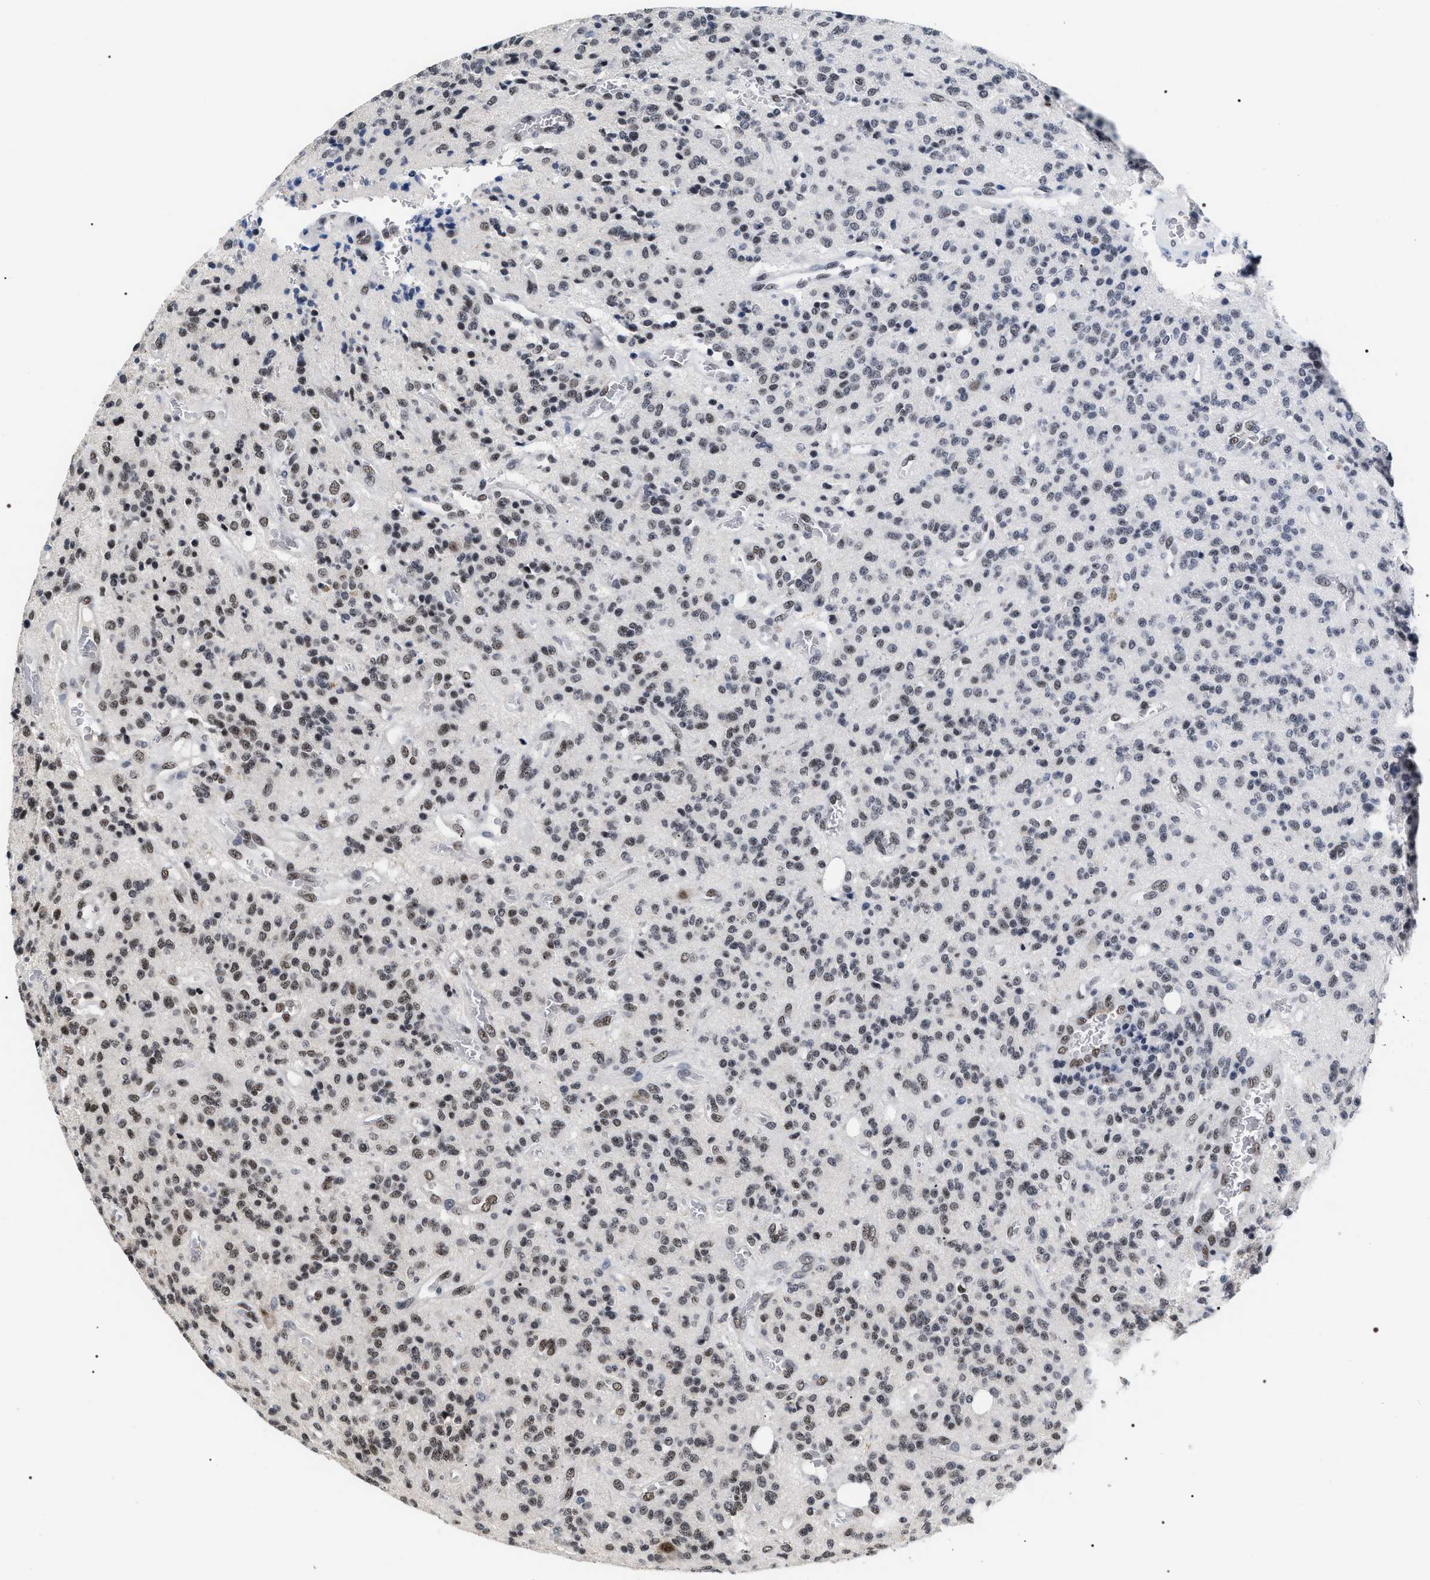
{"staining": {"intensity": "weak", "quantity": "25%-75%", "location": "nuclear"}, "tissue": "glioma", "cell_type": "Tumor cells", "image_type": "cancer", "snomed": [{"axis": "morphology", "description": "Glioma, malignant, High grade"}, {"axis": "topography", "description": "Brain"}], "caption": "A histopathology image of human glioma stained for a protein displays weak nuclear brown staining in tumor cells.", "gene": "RRP1B", "patient": {"sex": "male", "age": 34}}